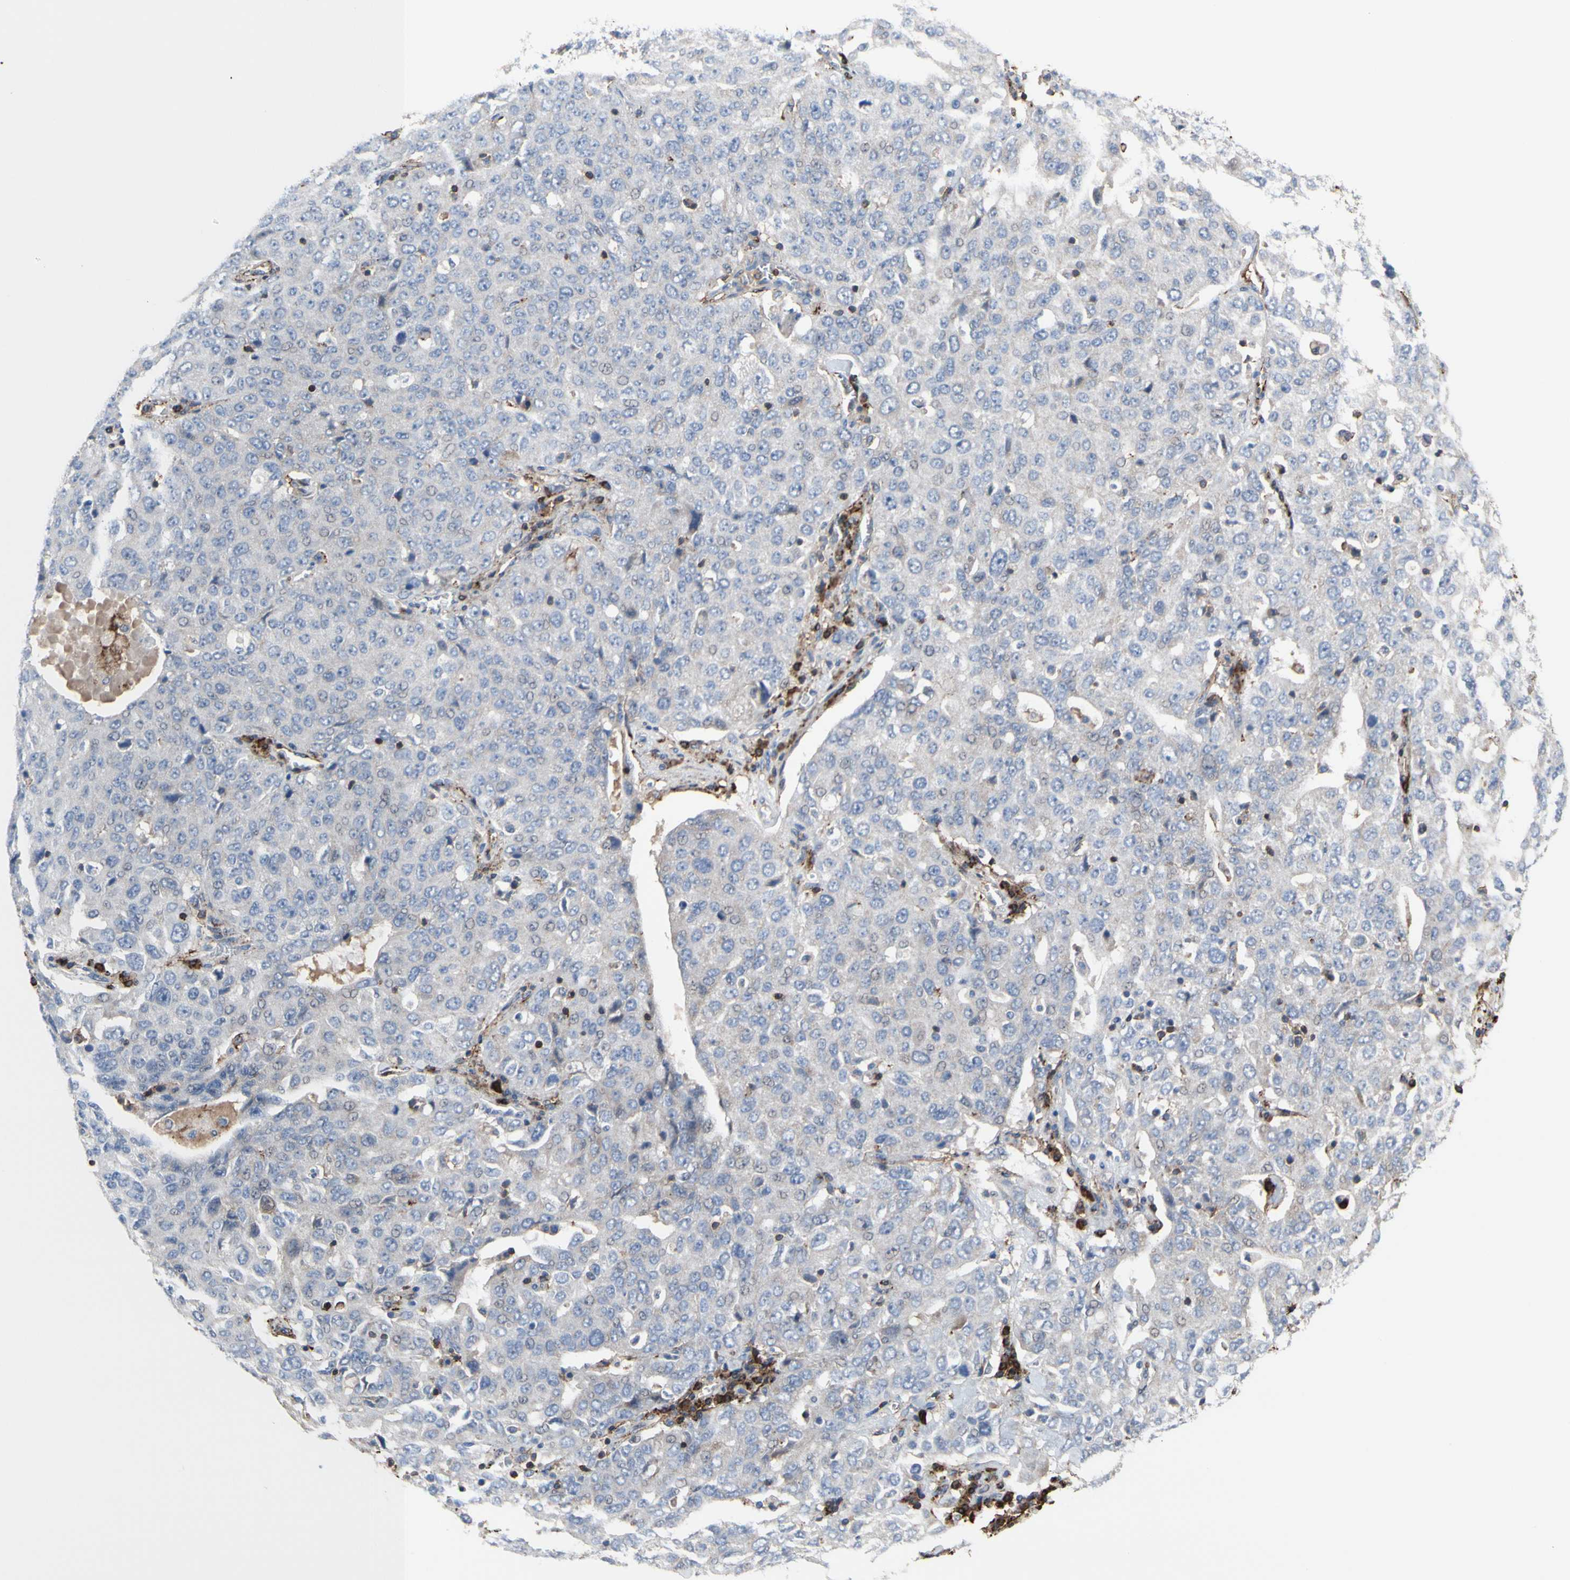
{"staining": {"intensity": "negative", "quantity": "none", "location": "none"}, "tissue": "ovarian cancer", "cell_type": "Tumor cells", "image_type": "cancer", "snomed": [{"axis": "morphology", "description": "Carcinoma, endometroid"}, {"axis": "topography", "description": "Ovary"}], "caption": "Immunohistochemical staining of ovarian cancer shows no significant expression in tumor cells.", "gene": "ANXA6", "patient": {"sex": "female", "age": 62}}